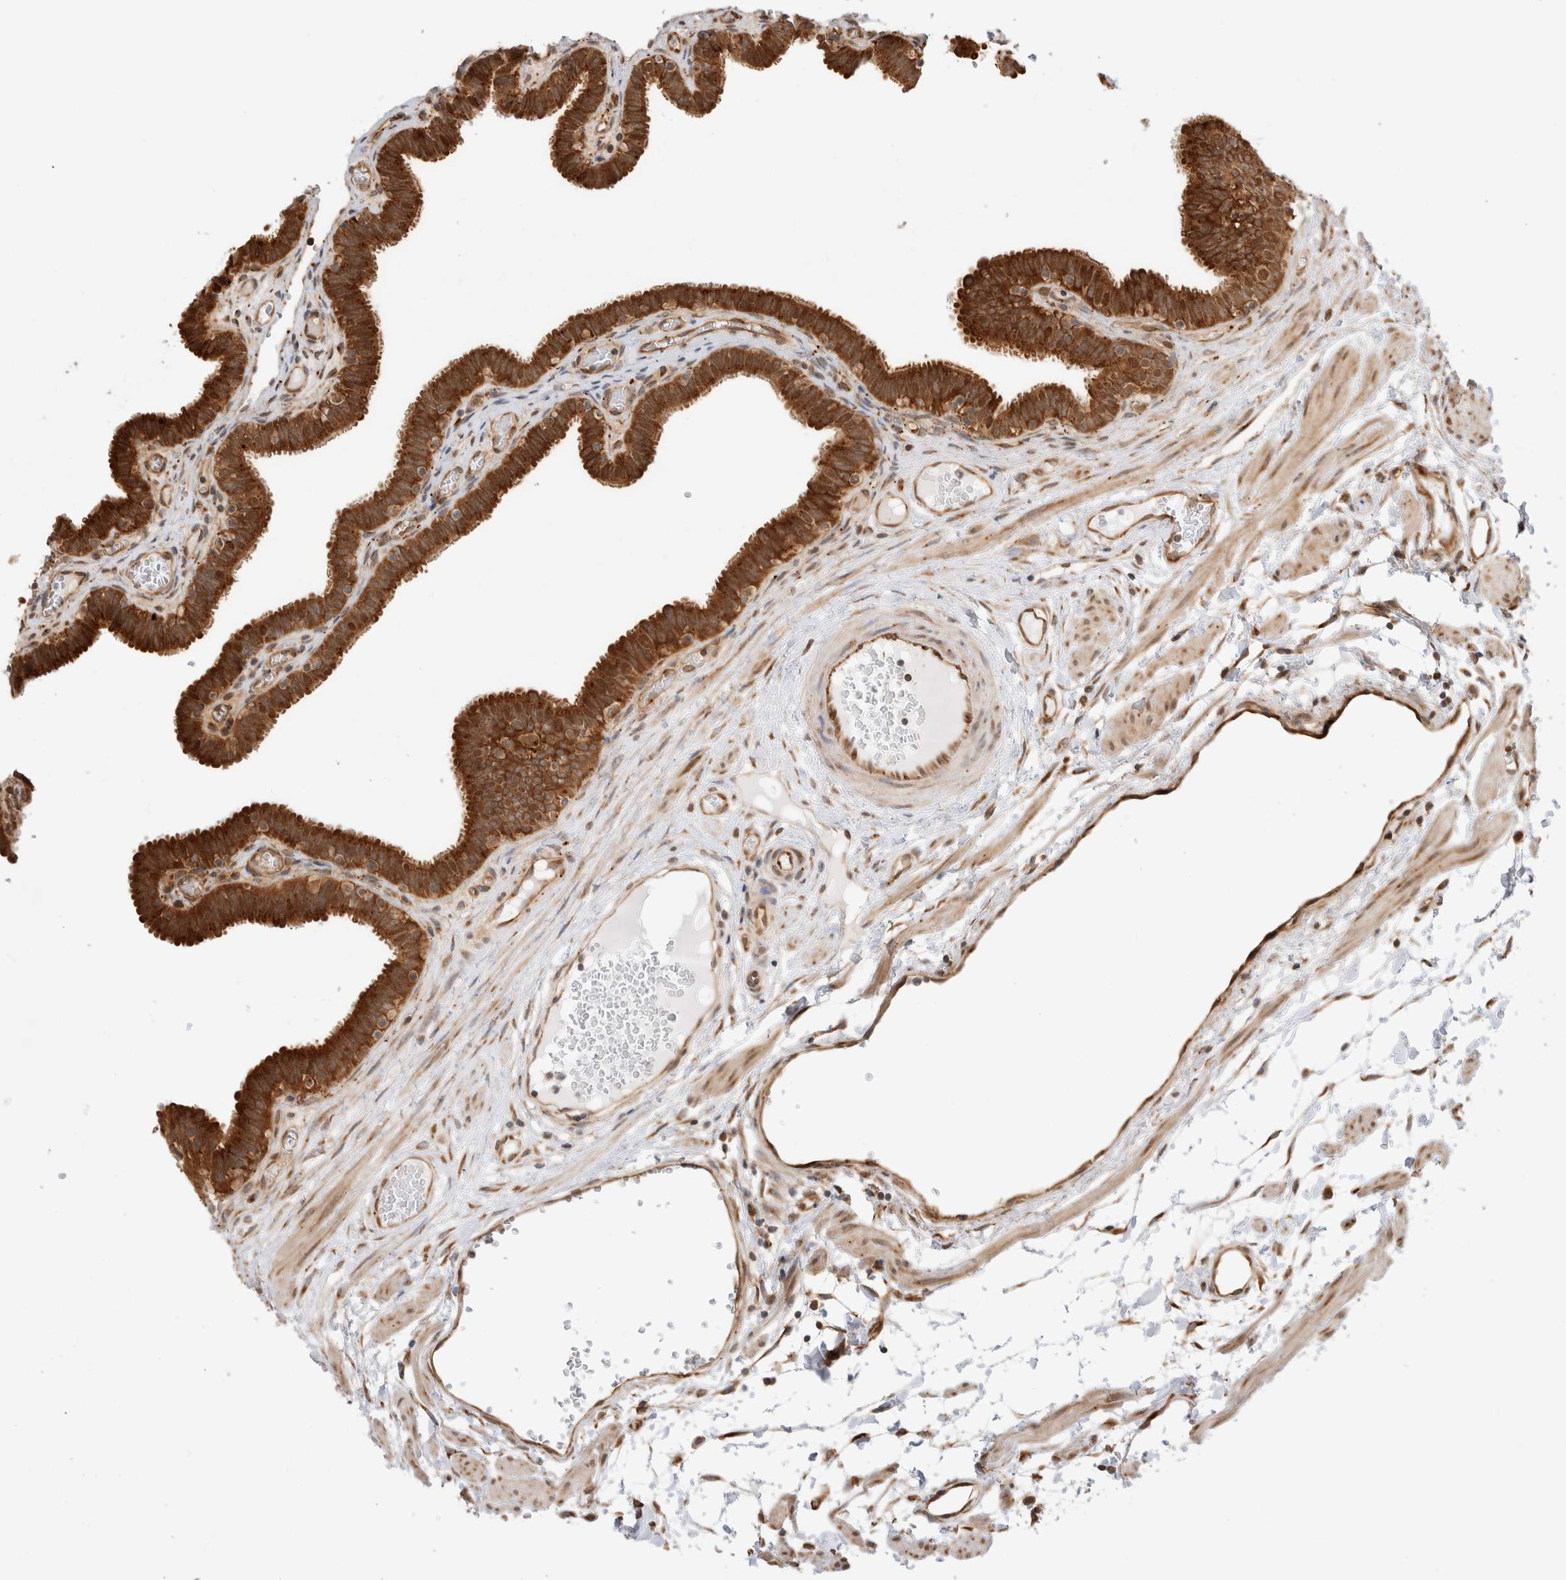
{"staining": {"intensity": "strong", "quantity": ">75%", "location": "cytoplasmic/membranous"}, "tissue": "fallopian tube", "cell_type": "Glandular cells", "image_type": "normal", "snomed": [{"axis": "morphology", "description": "Normal tissue, NOS"}, {"axis": "topography", "description": "Fallopian tube"}, {"axis": "topography", "description": "Placenta"}], "caption": "Immunohistochemistry (DAB (3,3'-diaminobenzidine)) staining of unremarkable human fallopian tube reveals strong cytoplasmic/membranous protein staining in about >75% of glandular cells.", "gene": "ACTL9", "patient": {"sex": "female", "age": 32}}